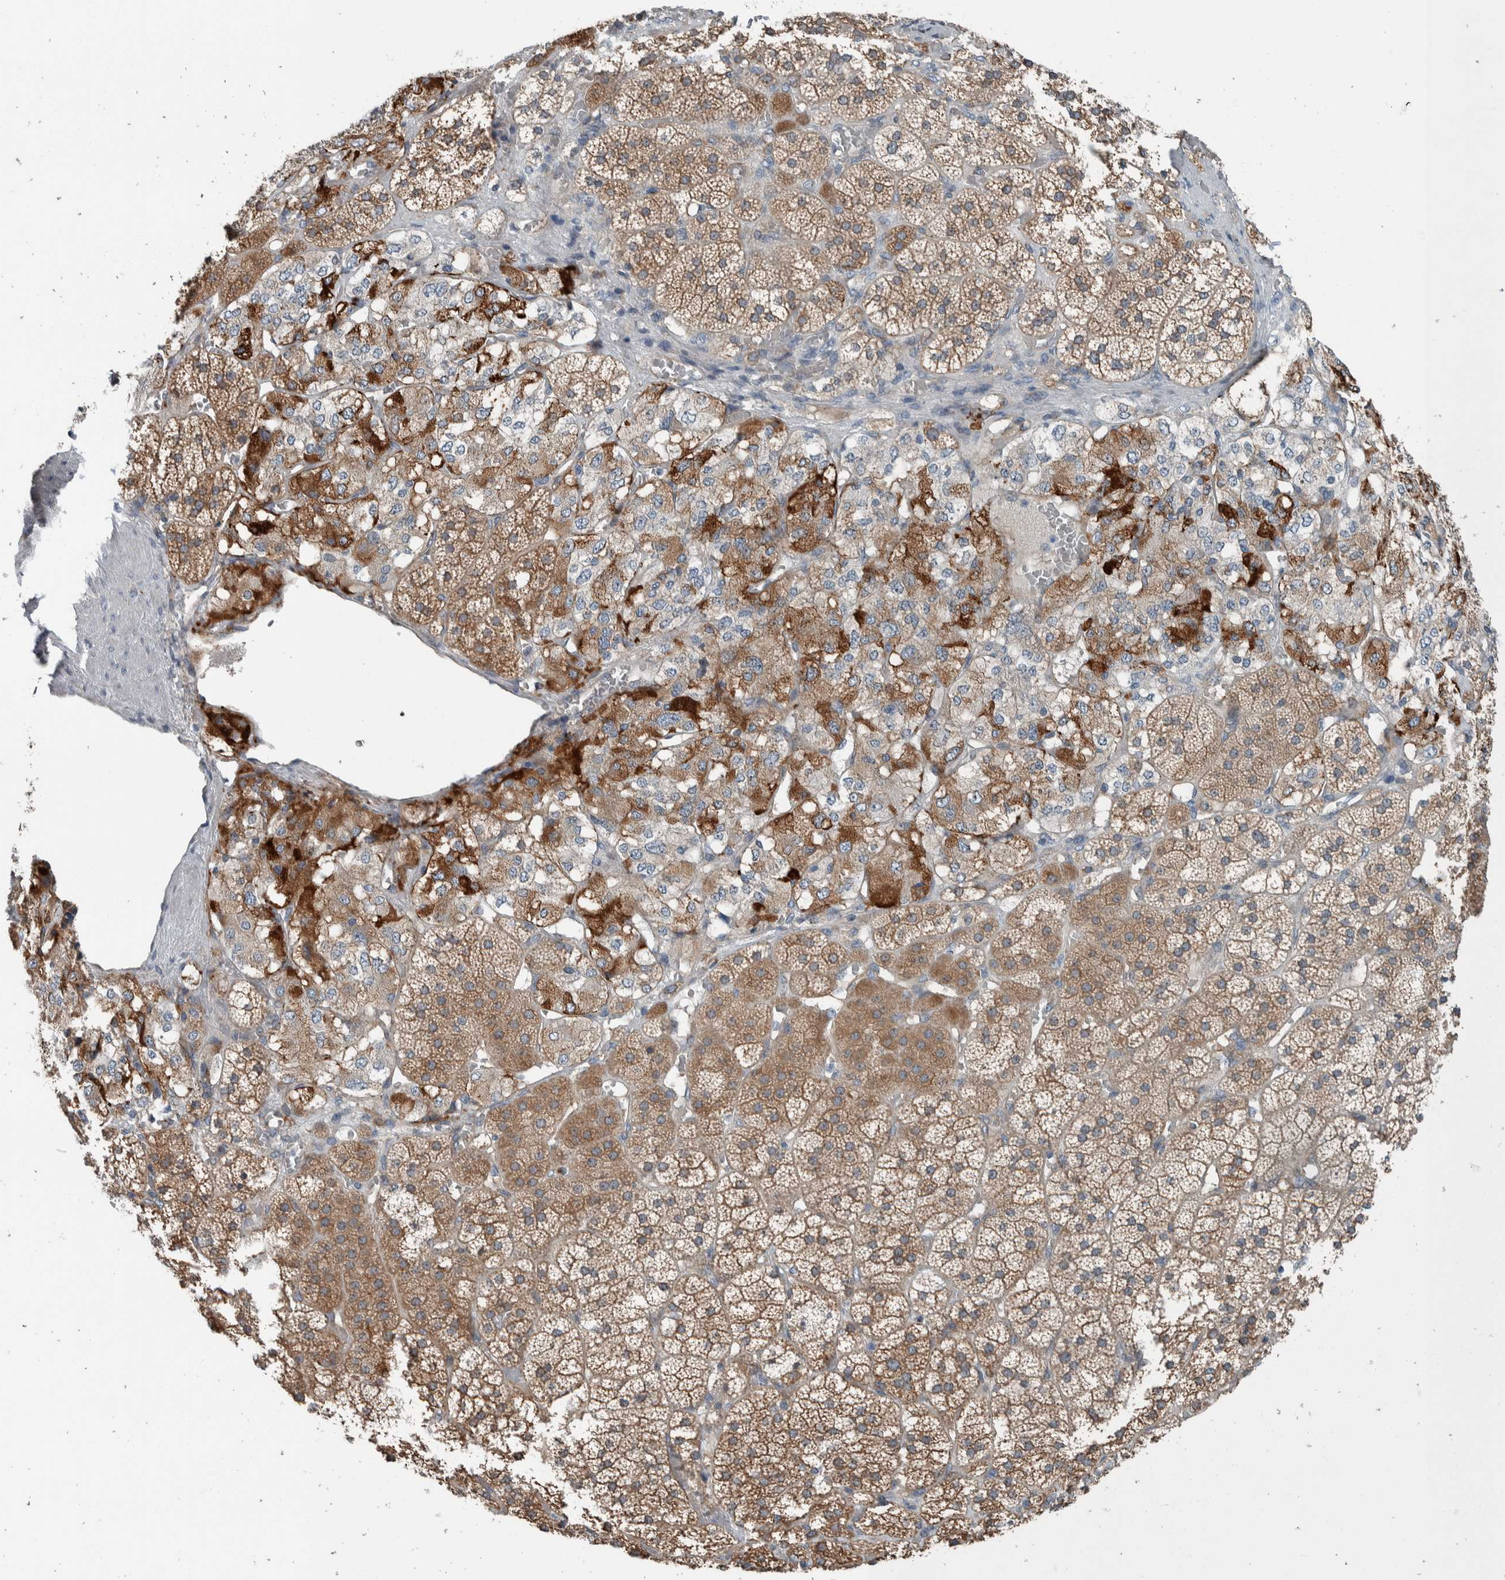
{"staining": {"intensity": "moderate", "quantity": ">75%", "location": "cytoplasmic/membranous"}, "tissue": "adrenal gland", "cell_type": "Glandular cells", "image_type": "normal", "snomed": [{"axis": "morphology", "description": "Normal tissue, NOS"}, {"axis": "topography", "description": "Adrenal gland"}], "caption": "Immunohistochemical staining of benign human adrenal gland demonstrates moderate cytoplasmic/membranous protein staining in approximately >75% of glandular cells.", "gene": "USP25", "patient": {"sex": "female", "age": 44}}